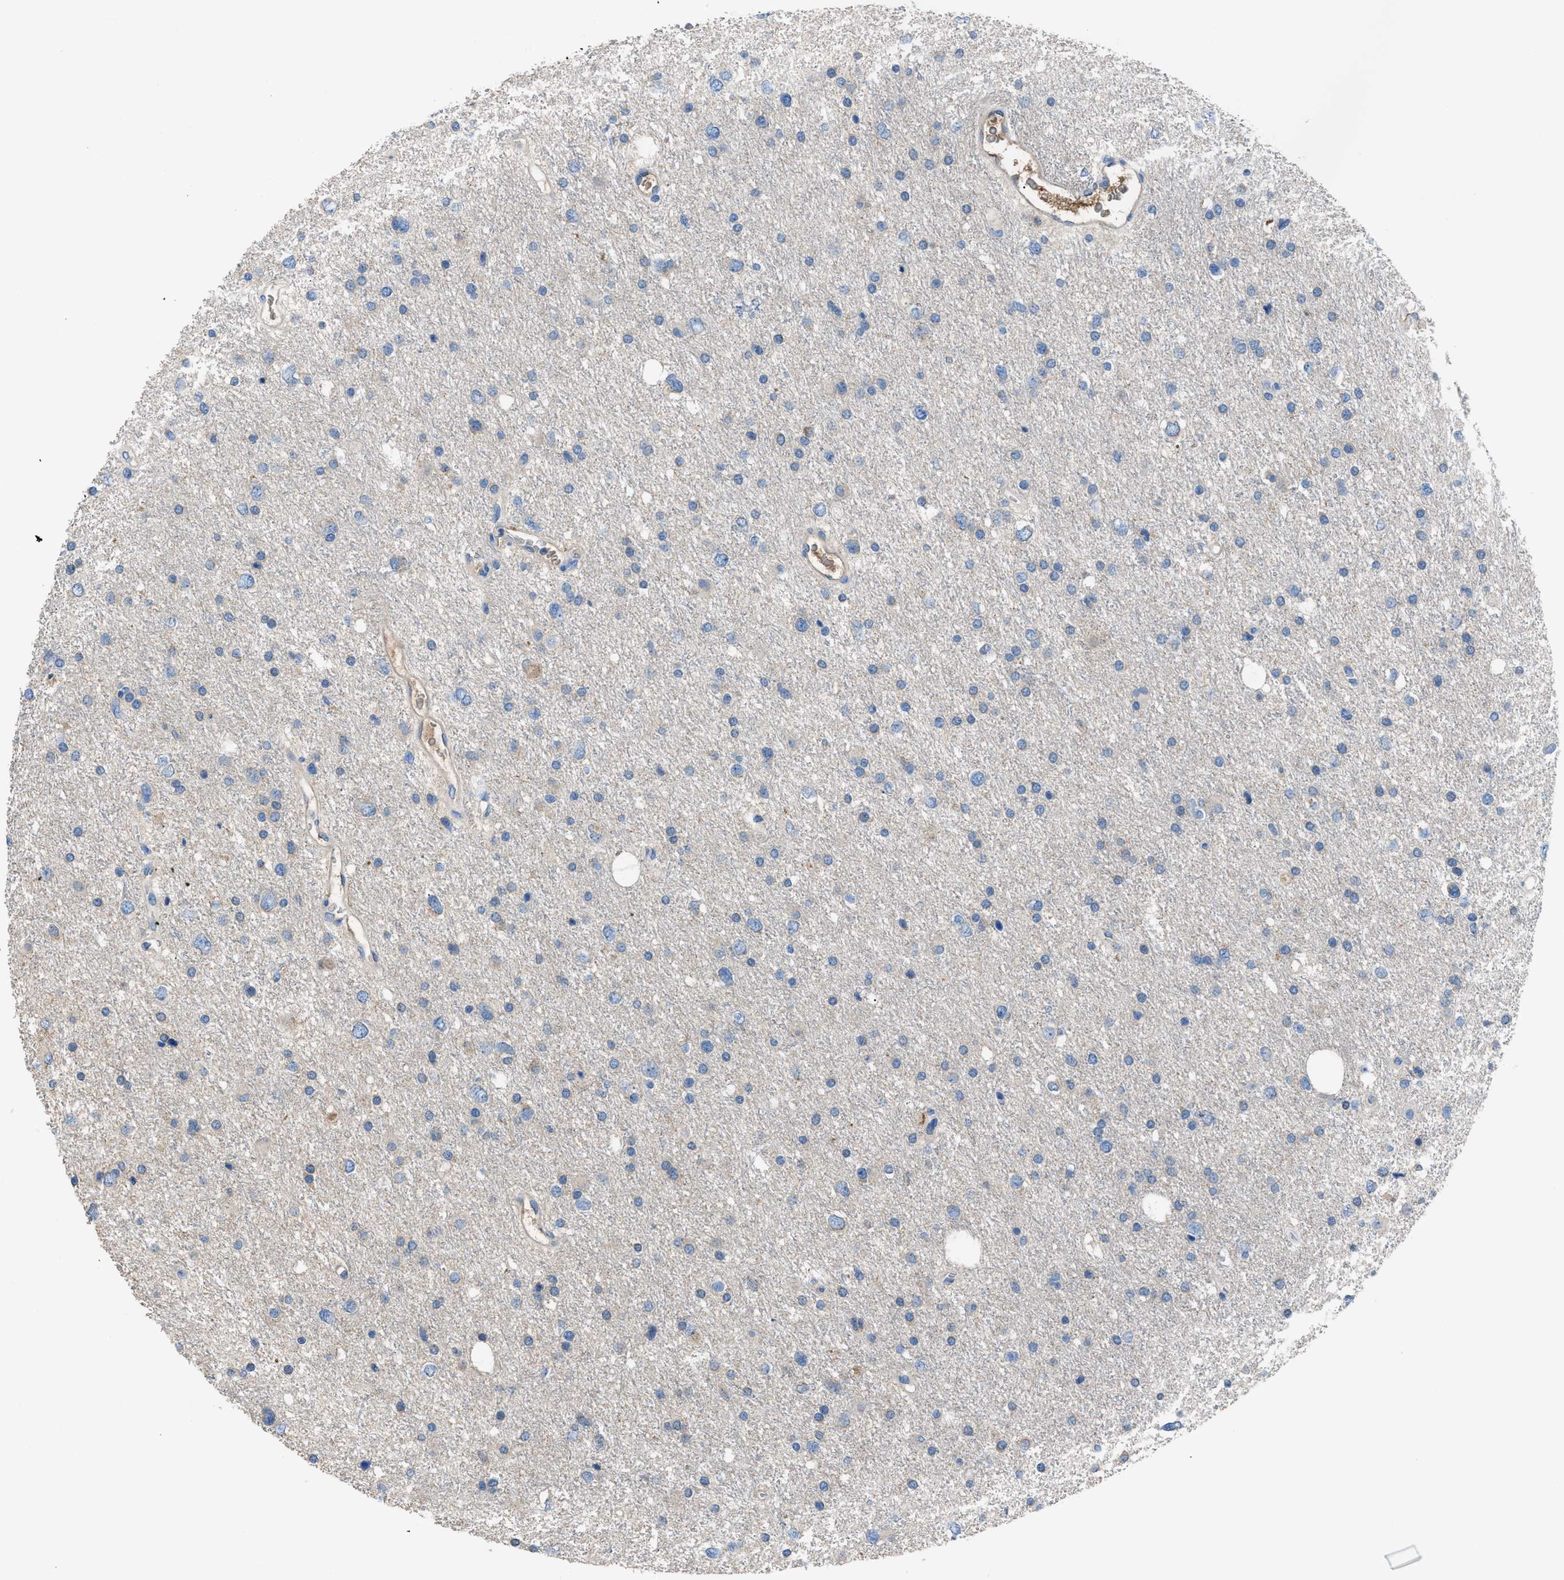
{"staining": {"intensity": "negative", "quantity": "none", "location": "none"}, "tissue": "glioma", "cell_type": "Tumor cells", "image_type": "cancer", "snomed": [{"axis": "morphology", "description": "Glioma, malignant, Low grade"}, {"axis": "topography", "description": "Brain"}], "caption": "DAB immunohistochemical staining of glioma exhibits no significant expression in tumor cells.", "gene": "SGCZ", "patient": {"sex": "female", "age": 37}}